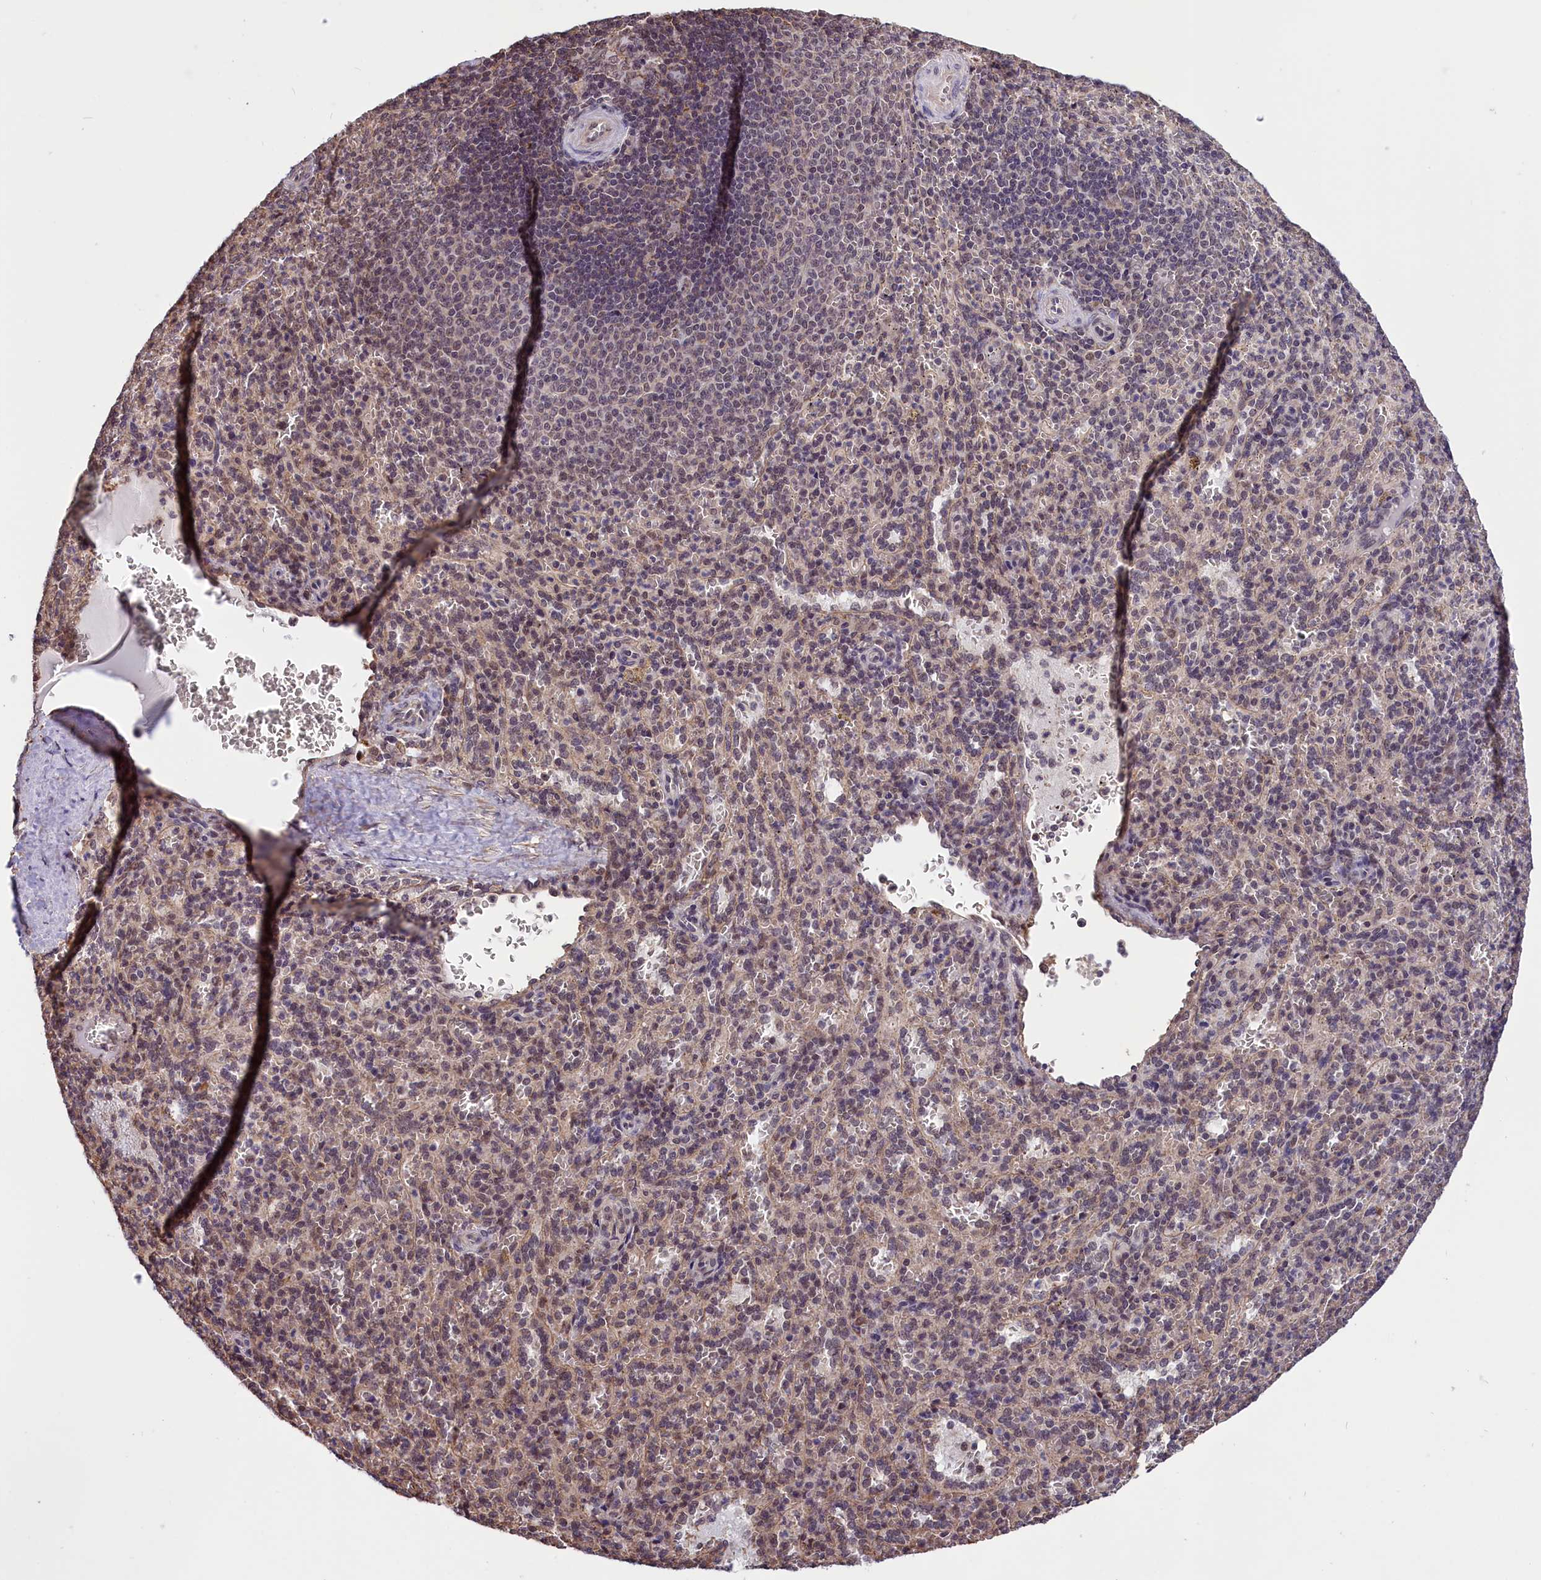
{"staining": {"intensity": "weak", "quantity": "25%-75%", "location": "nuclear"}, "tissue": "spleen", "cell_type": "Cells in red pulp", "image_type": "normal", "snomed": [{"axis": "morphology", "description": "Normal tissue, NOS"}, {"axis": "topography", "description": "Spleen"}], "caption": "Human spleen stained with a brown dye shows weak nuclear positive positivity in about 25%-75% of cells in red pulp.", "gene": "ZC3H4", "patient": {"sex": "female", "age": 21}}